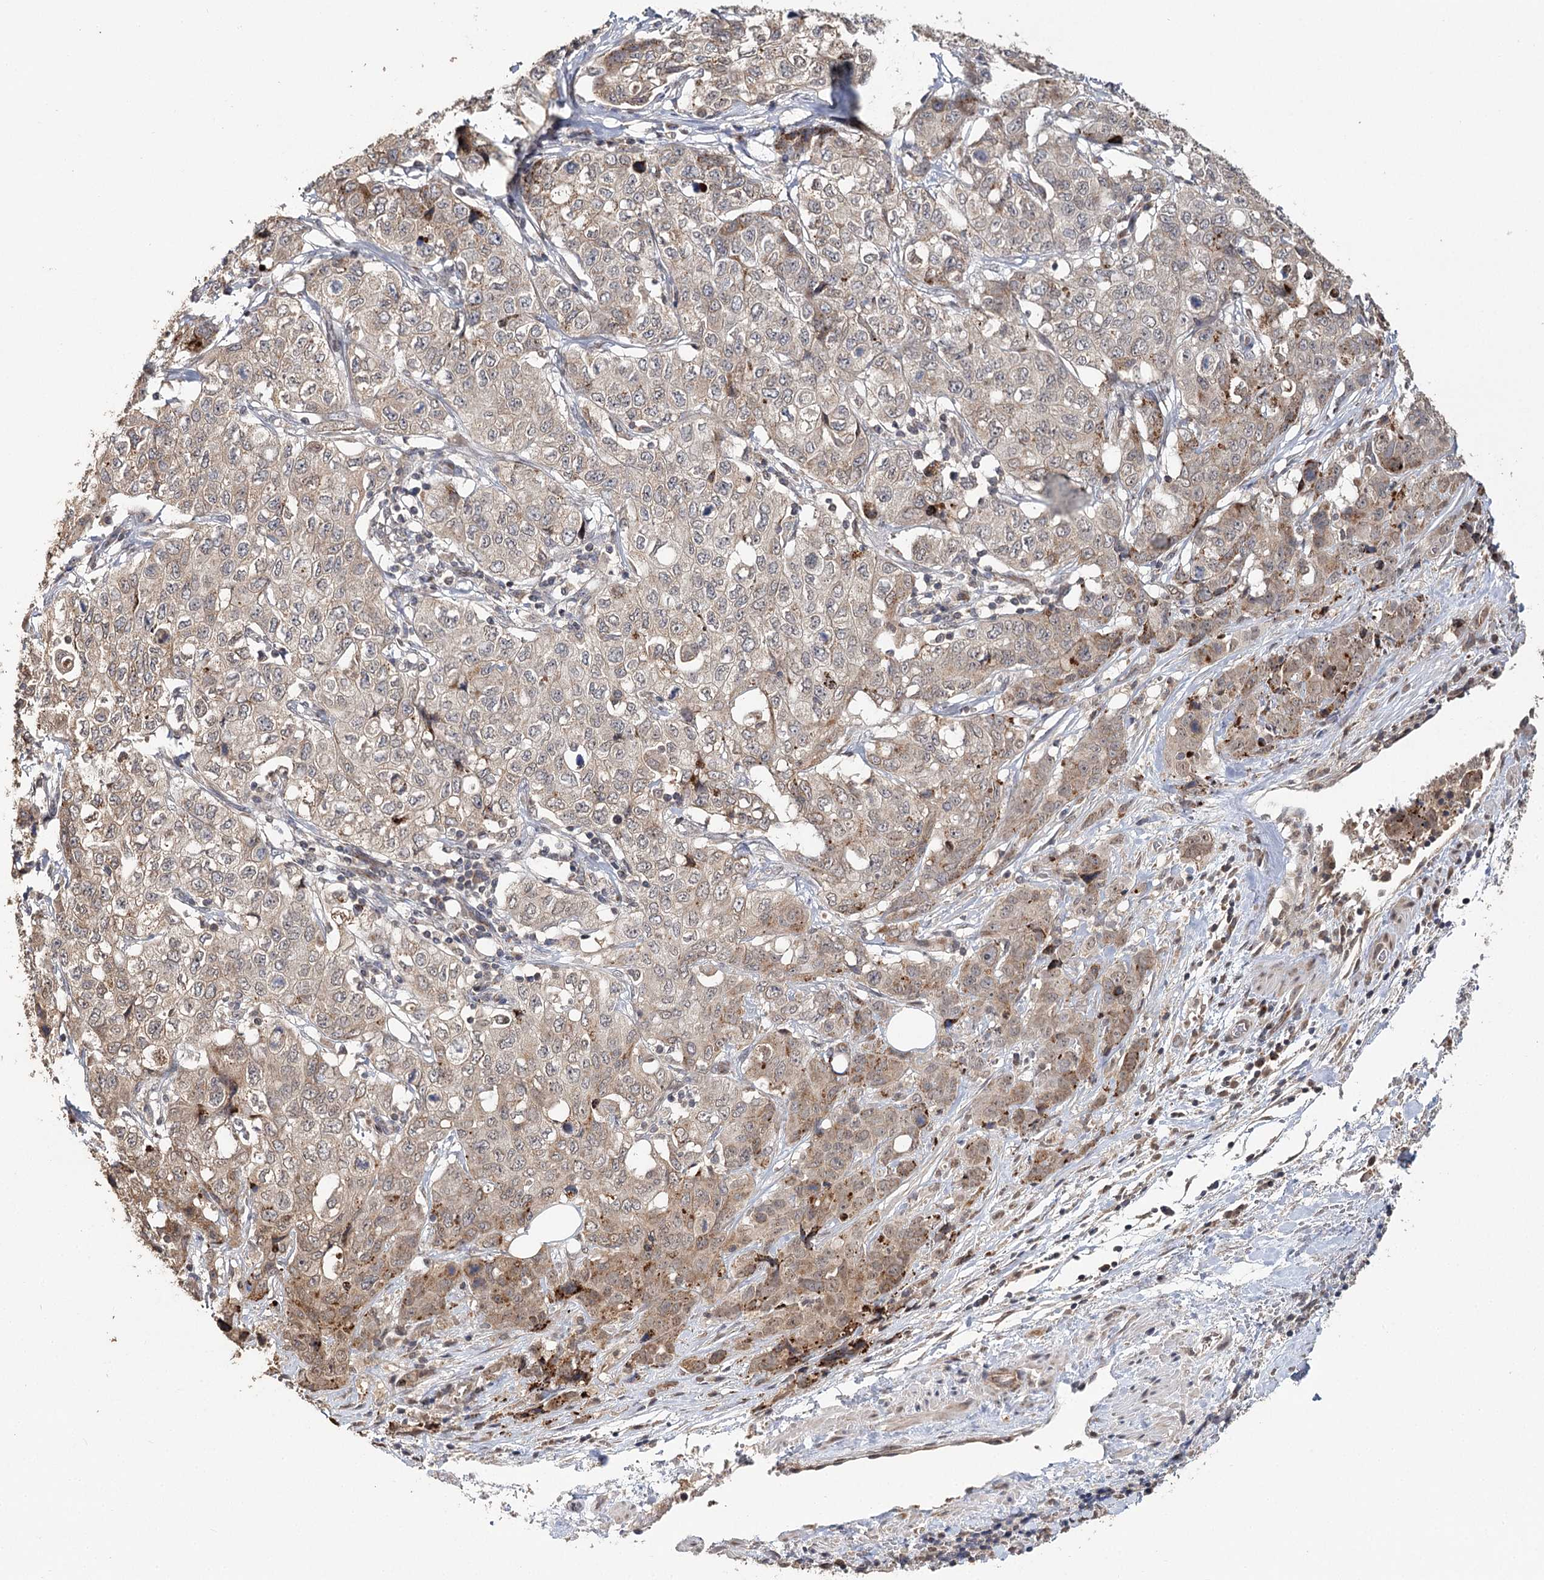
{"staining": {"intensity": "moderate", "quantity": "<25%", "location": "cytoplasmic/membranous"}, "tissue": "stomach cancer", "cell_type": "Tumor cells", "image_type": "cancer", "snomed": [{"axis": "morphology", "description": "Adenocarcinoma, NOS"}, {"axis": "topography", "description": "Stomach"}], "caption": "Adenocarcinoma (stomach) stained with a protein marker exhibits moderate staining in tumor cells.", "gene": "ZNRF3", "patient": {"sex": "male", "age": 48}}